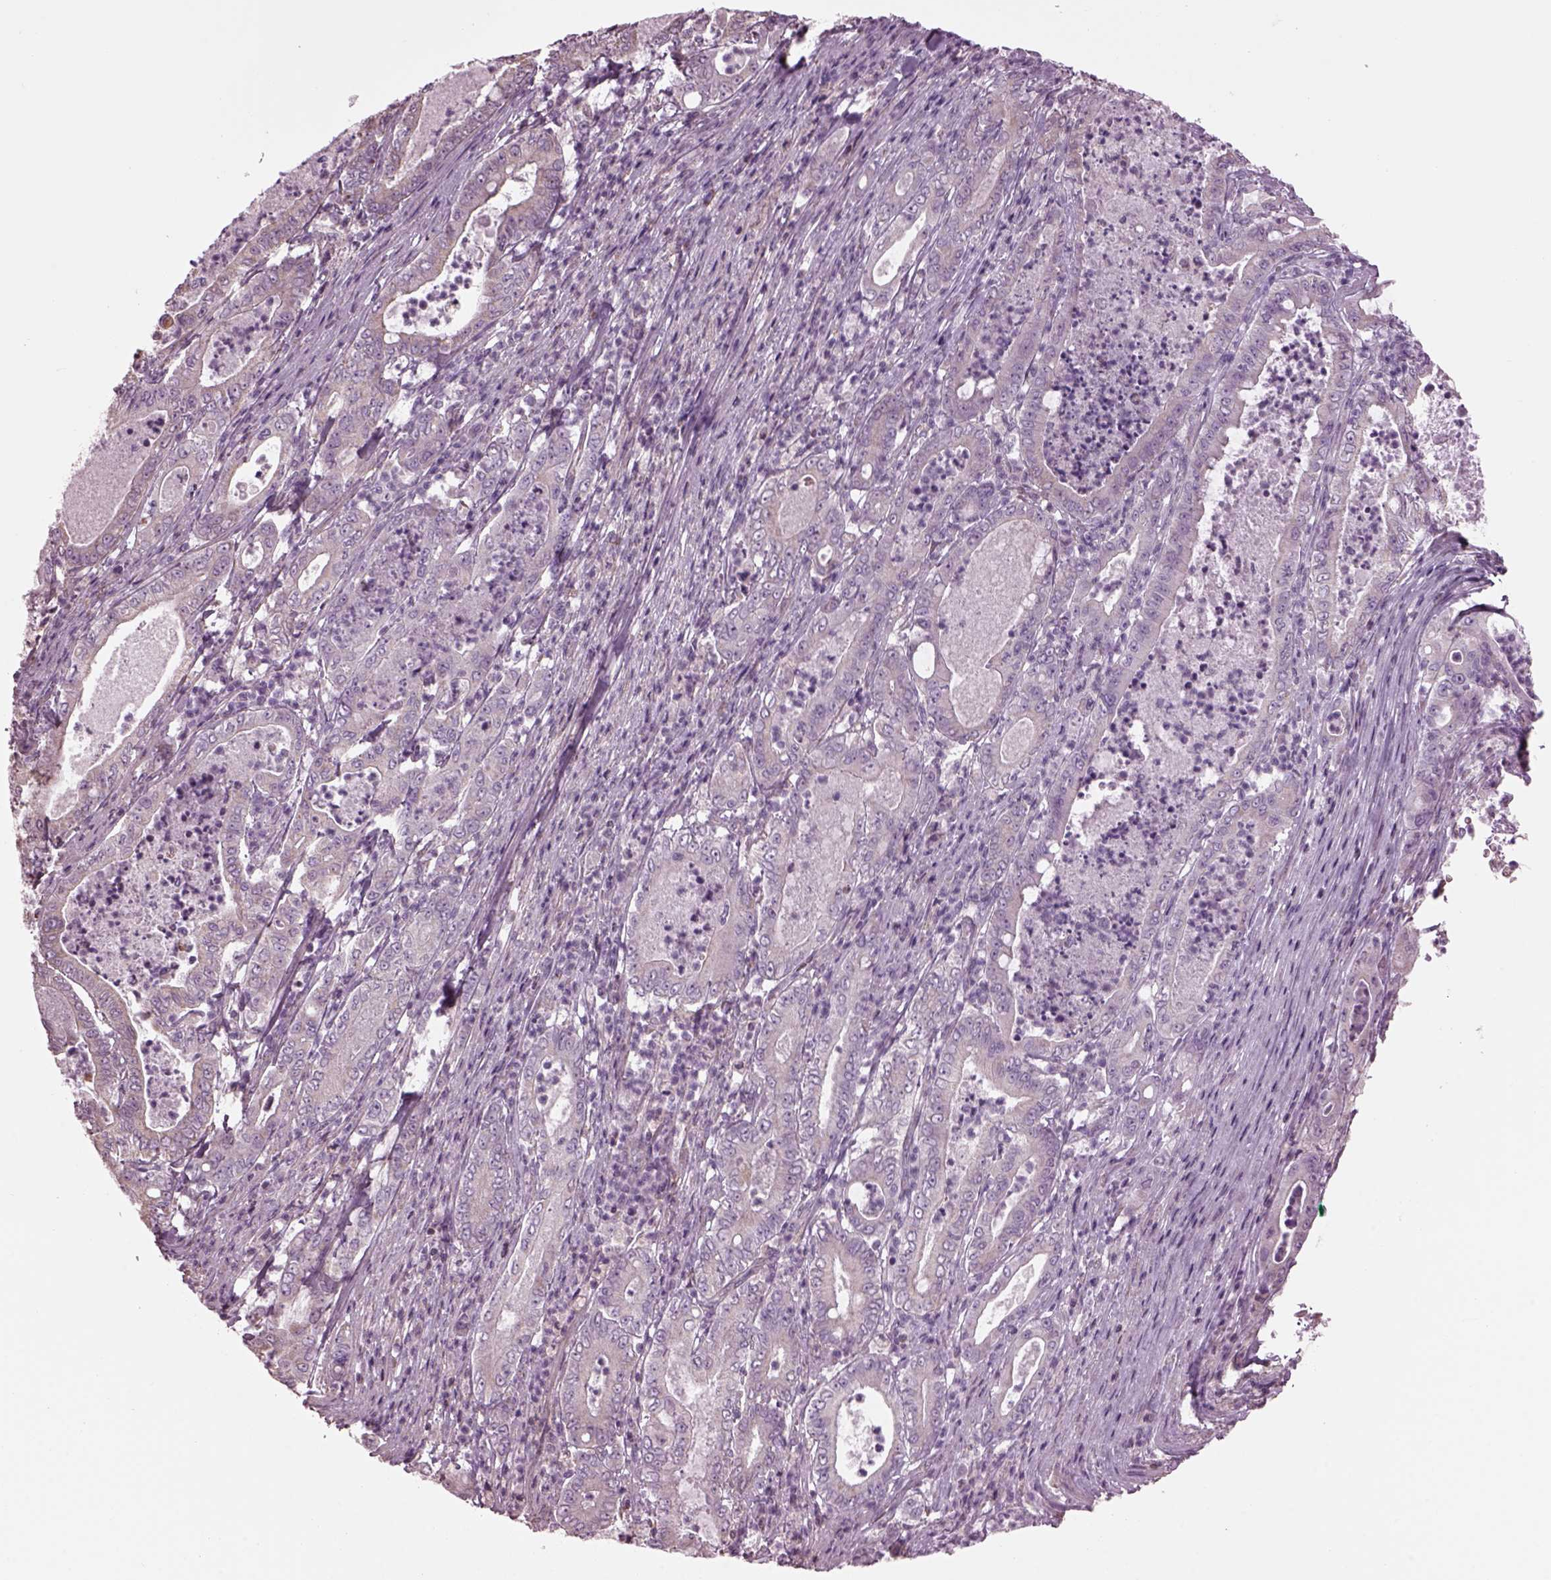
{"staining": {"intensity": "negative", "quantity": "none", "location": "none"}, "tissue": "pancreatic cancer", "cell_type": "Tumor cells", "image_type": "cancer", "snomed": [{"axis": "morphology", "description": "Adenocarcinoma, NOS"}, {"axis": "topography", "description": "Pancreas"}], "caption": "Tumor cells are negative for brown protein staining in adenocarcinoma (pancreatic).", "gene": "SPATA7", "patient": {"sex": "male", "age": 71}}